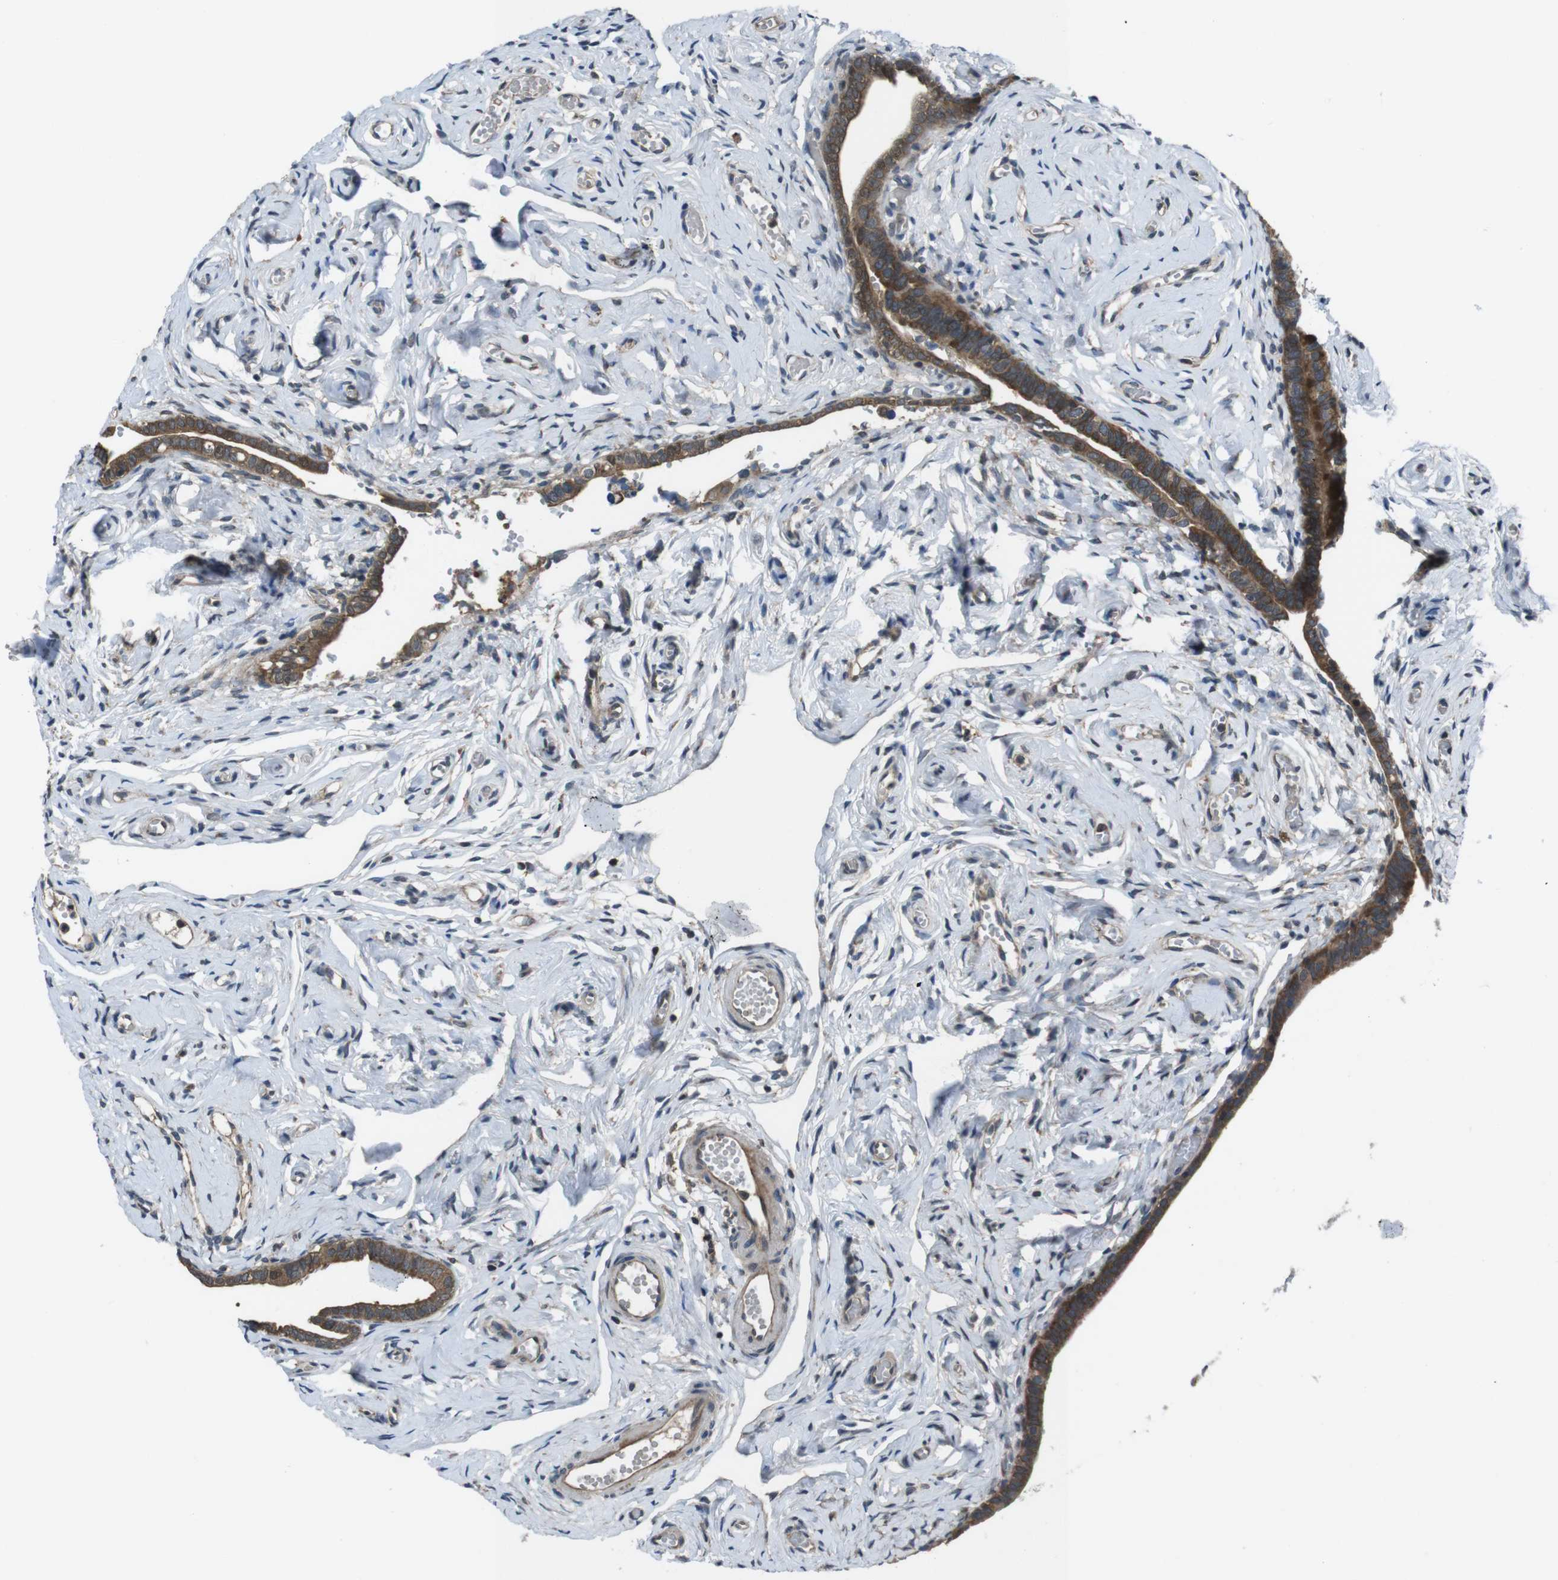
{"staining": {"intensity": "moderate", "quantity": ">75%", "location": "cytoplasmic/membranous"}, "tissue": "fallopian tube", "cell_type": "Glandular cells", "image_type": "normal", "snomed": [{"axis": "morphology", "description": "Normal tissue, NOS"}, {"axis": "topography", "description": "Fallopian tube"}], "caption": "An immunohistochemistry photomicrograph of benign tissue is shown. Protein staining in brown highlights moderate cytoplasmic/membranous positivity in fallopian tube within glandular cells. (IHC, brightfield microscopy, high magnification).", "gene": "SLC22A23", "patient": {"sex": "female", "age": 71}}